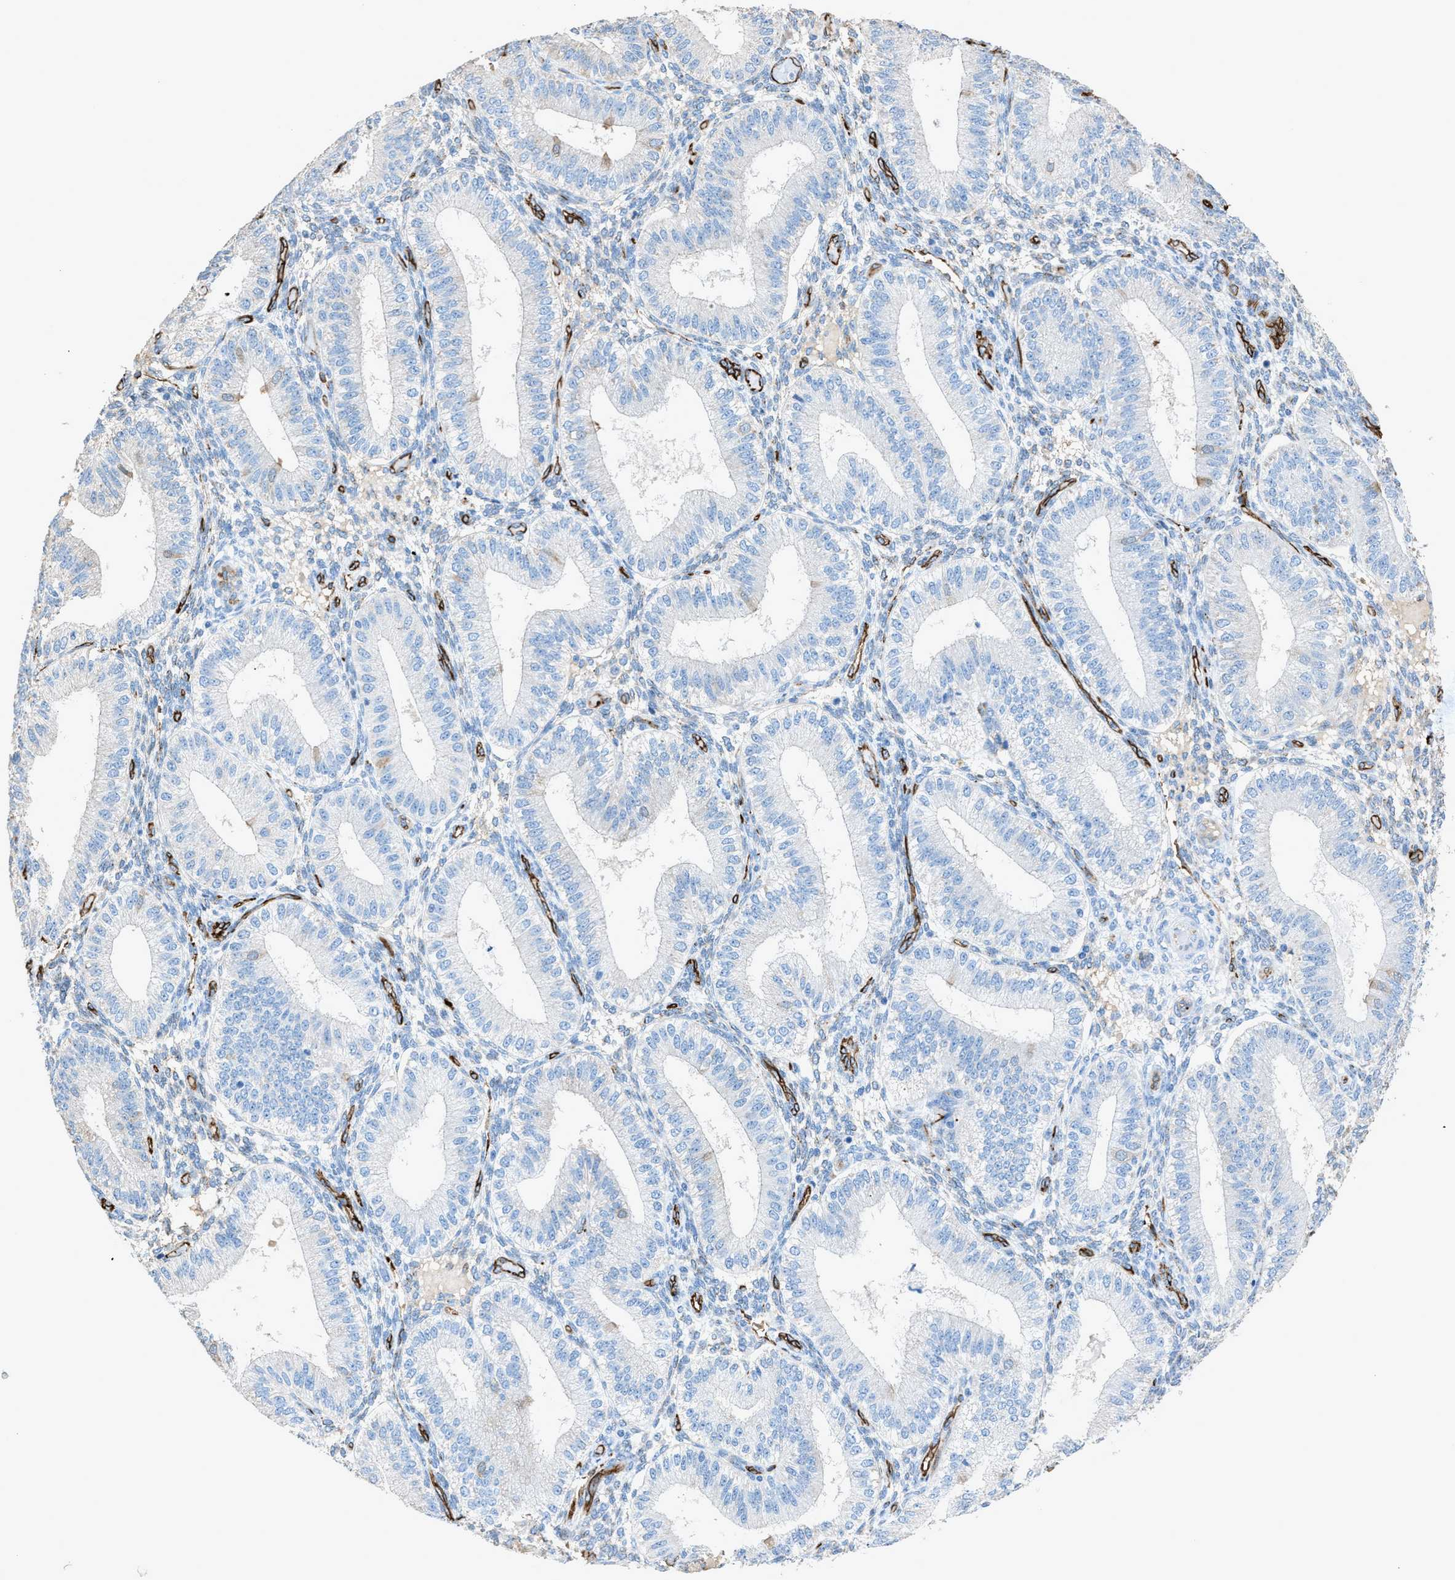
{"staining": {"intensity": "negative", "quantity": "none", "location": "none"}, "tissue": "endometrium", "cell_type": "Cells in endometrial stroma", "image_type": "normal", "snomed": [{"axis": "morphology", "description": "Normal tissue, NOS"}, {"axis": "topography", "description": "Endometrium"}], "caption": "Immunohistochemistry (IHC) histopathology image of benign endometrium: human endometrium stained with DAB demonstrates no significant protein expression in cells in endometrial stroma.", "gene": "SLC22A15", "patient": {"sex": "female", "age": 39}}